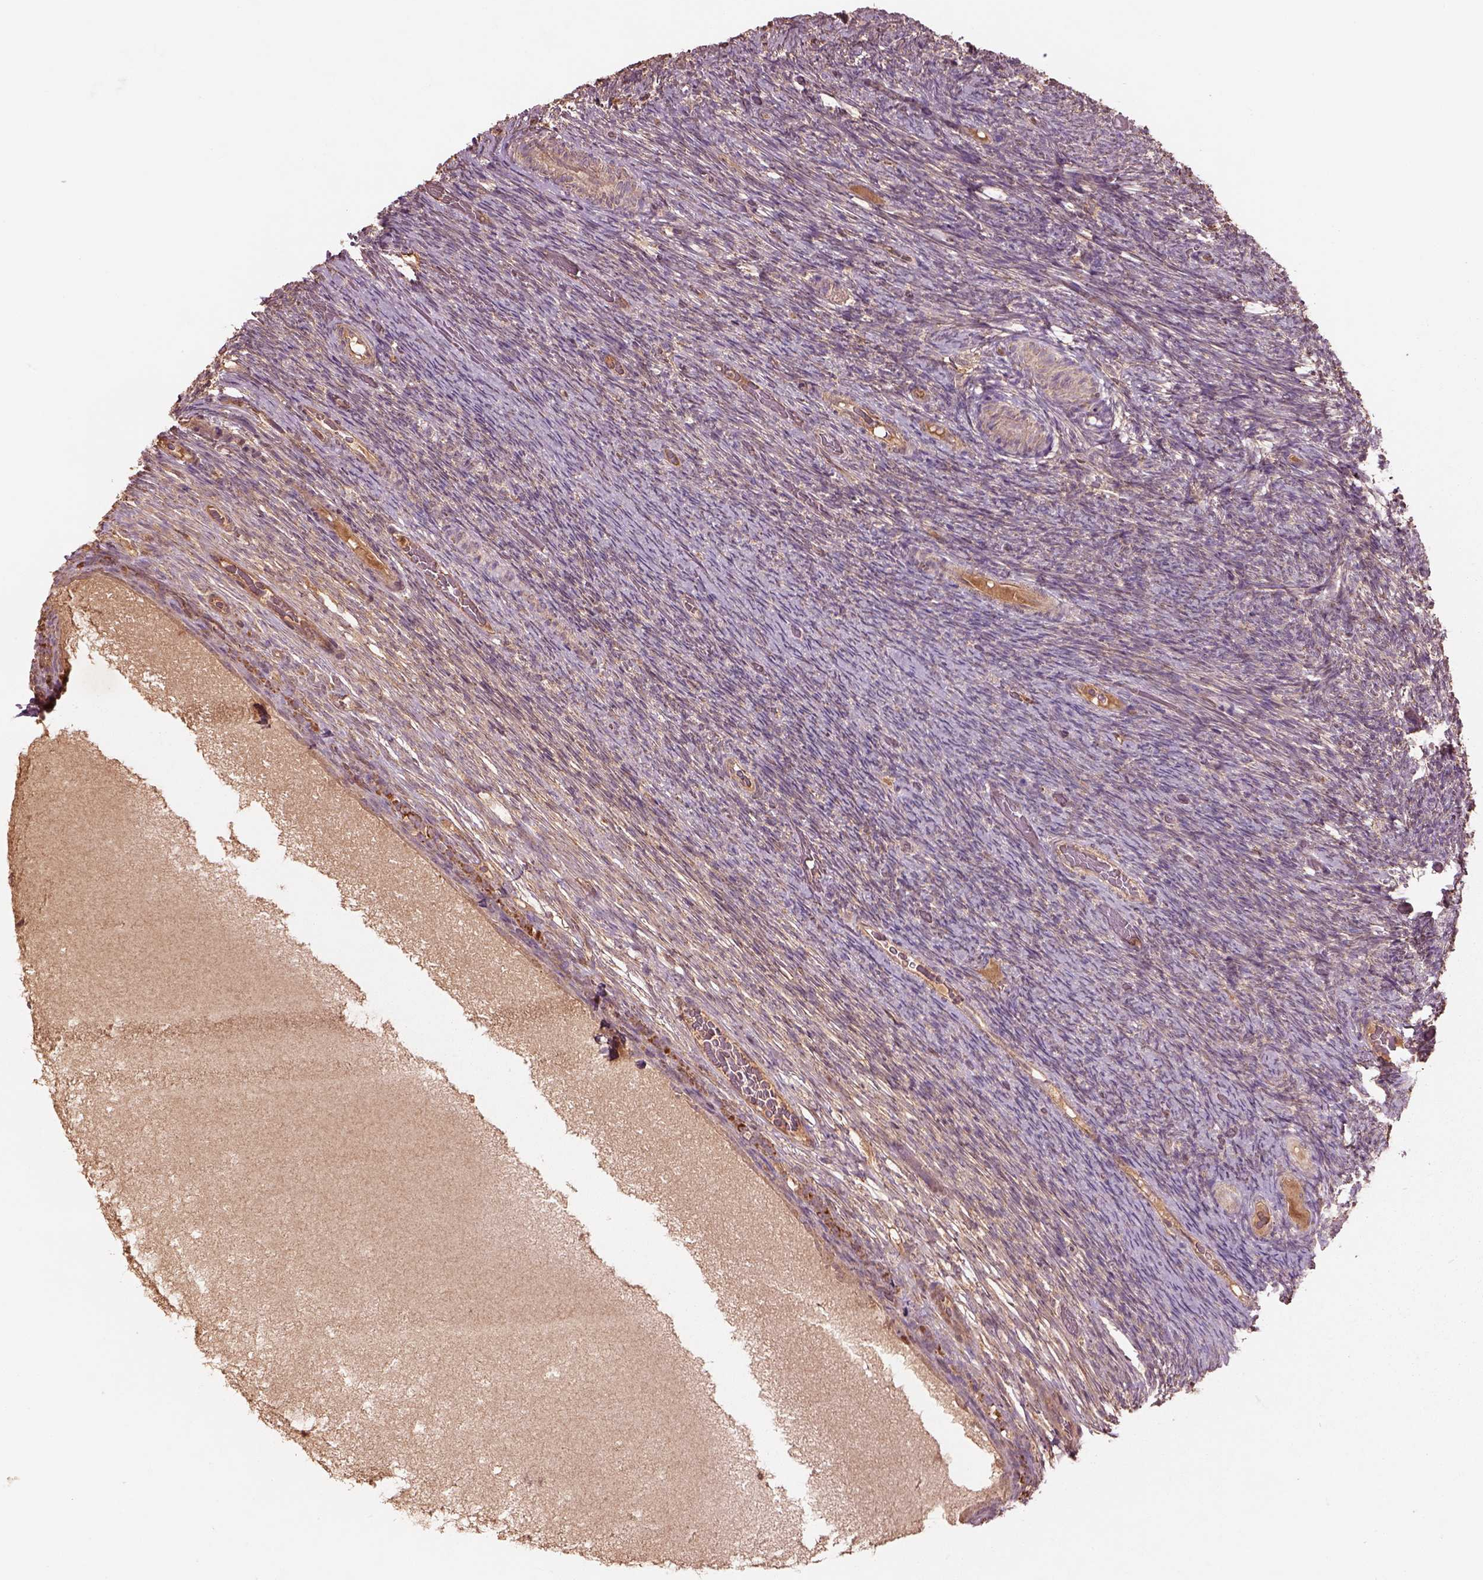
{"staining": {"intensity": "negative", "quantity": "none", "location": "none"}, "tissue": "ovary", "cell_type": "Follicle cells", "image_type": "normal", "snomed": [{"axis": "morphology", "description": "Normal tissue, NOS"}, {"axis": "topography", "description": "Ovary"}], "caption": "DAB (3,3'-diaminobenzidine) immunohistochemical staining of normal human ovary exhibits no significant positivity in follicle cells.", "gene": "TRADD", "patient": {"sex": "female", "age": 34}}